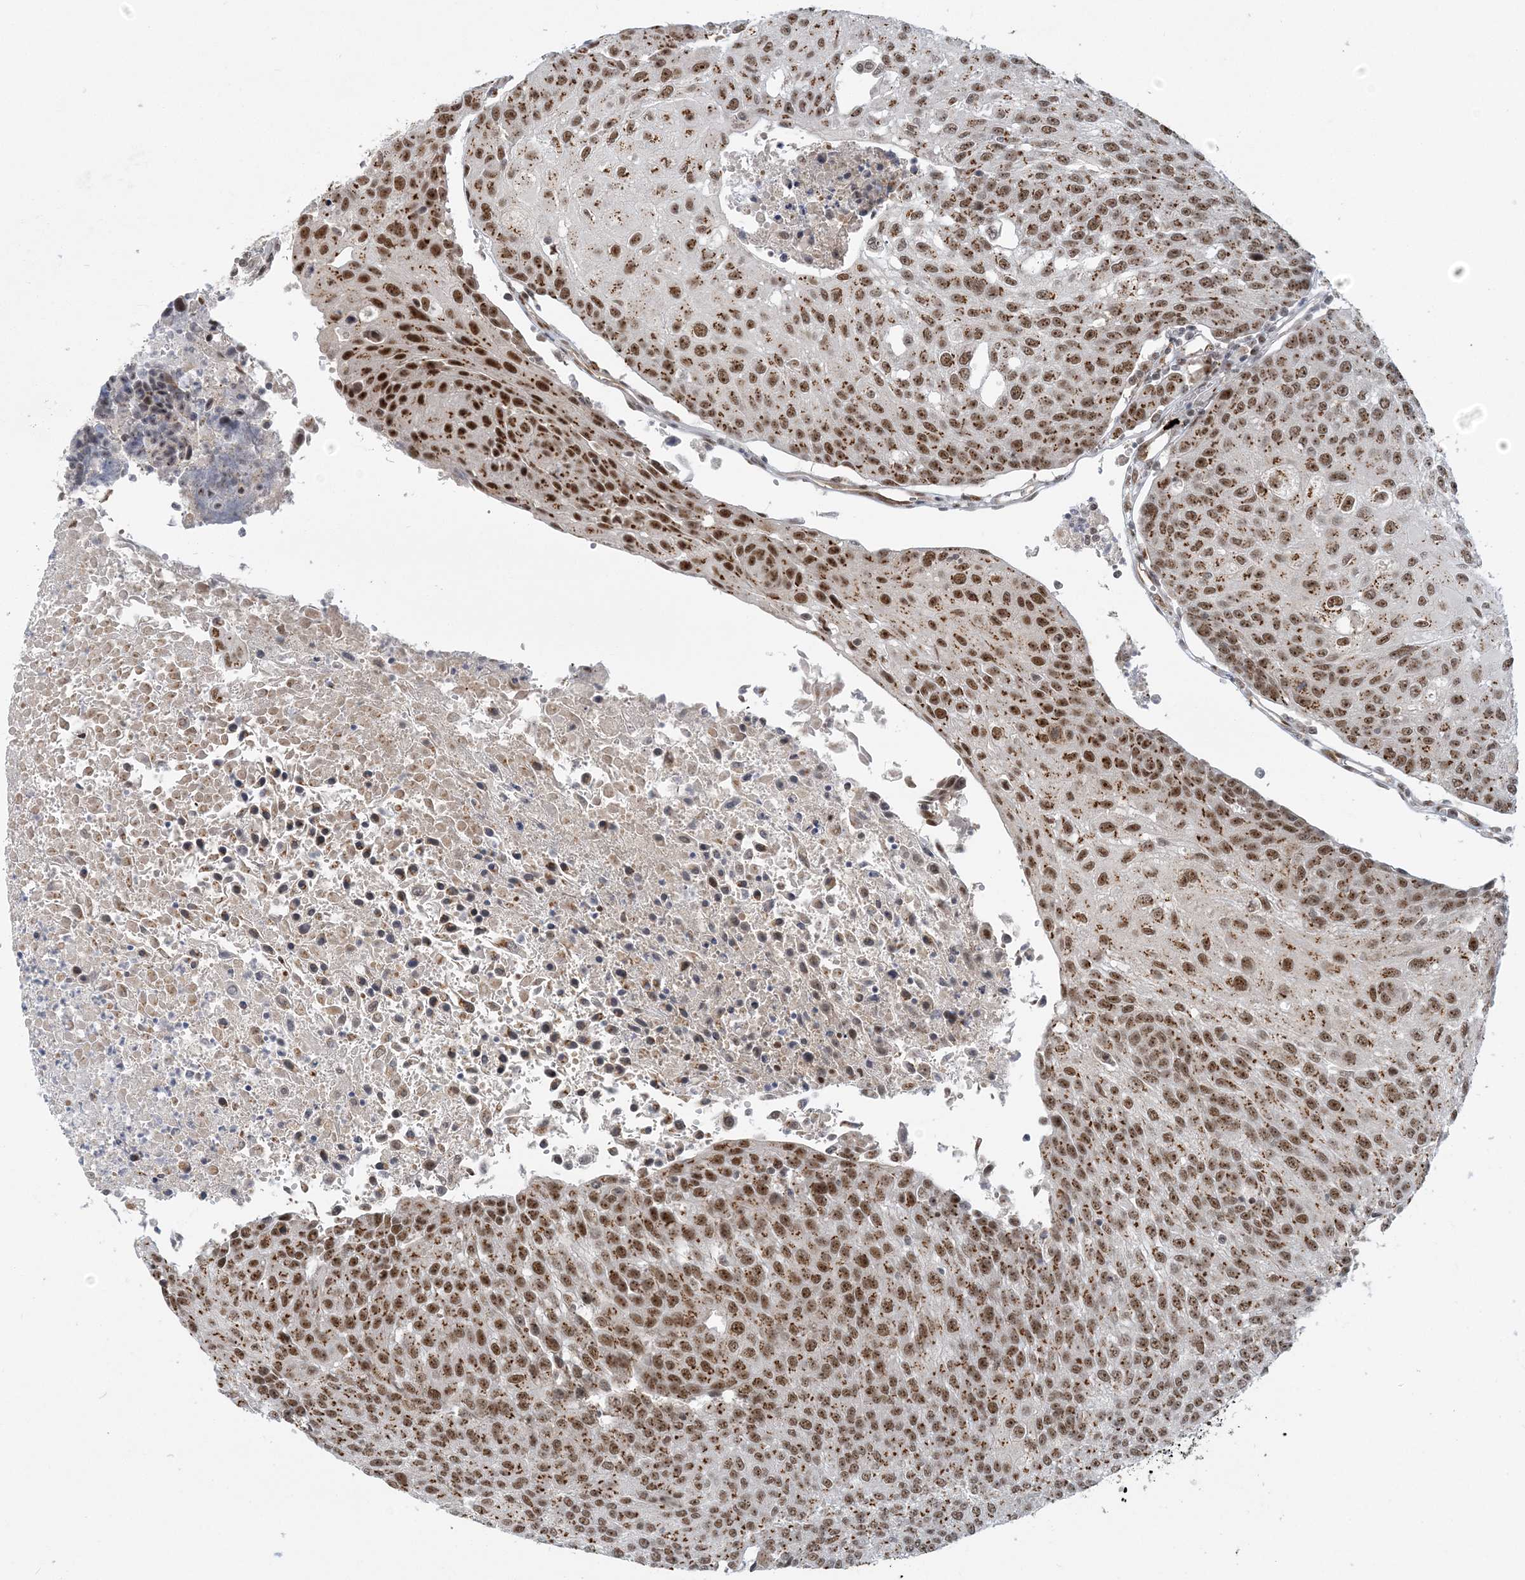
{"staining": {"intensity": "moderate", "quantity": ">75%", "location": "cytoplasmic/membranous,nuclear"}, "tissue": "urothelial cancer", "cell_type": "Tumor cells", "image_type": "cancer", "snomed": [{"axis": "morphology", "description": "Urothelial carcinoma, High grade"}, {"axis": "topography", "description": "Urinary bladder"}], "caption": "Human high-grade urothelial carcinoma stained with a protein marker displays moderate staining in tumor cells.", "gene": "PLRG1", "patient": {"sex": "female", "age": 85}}